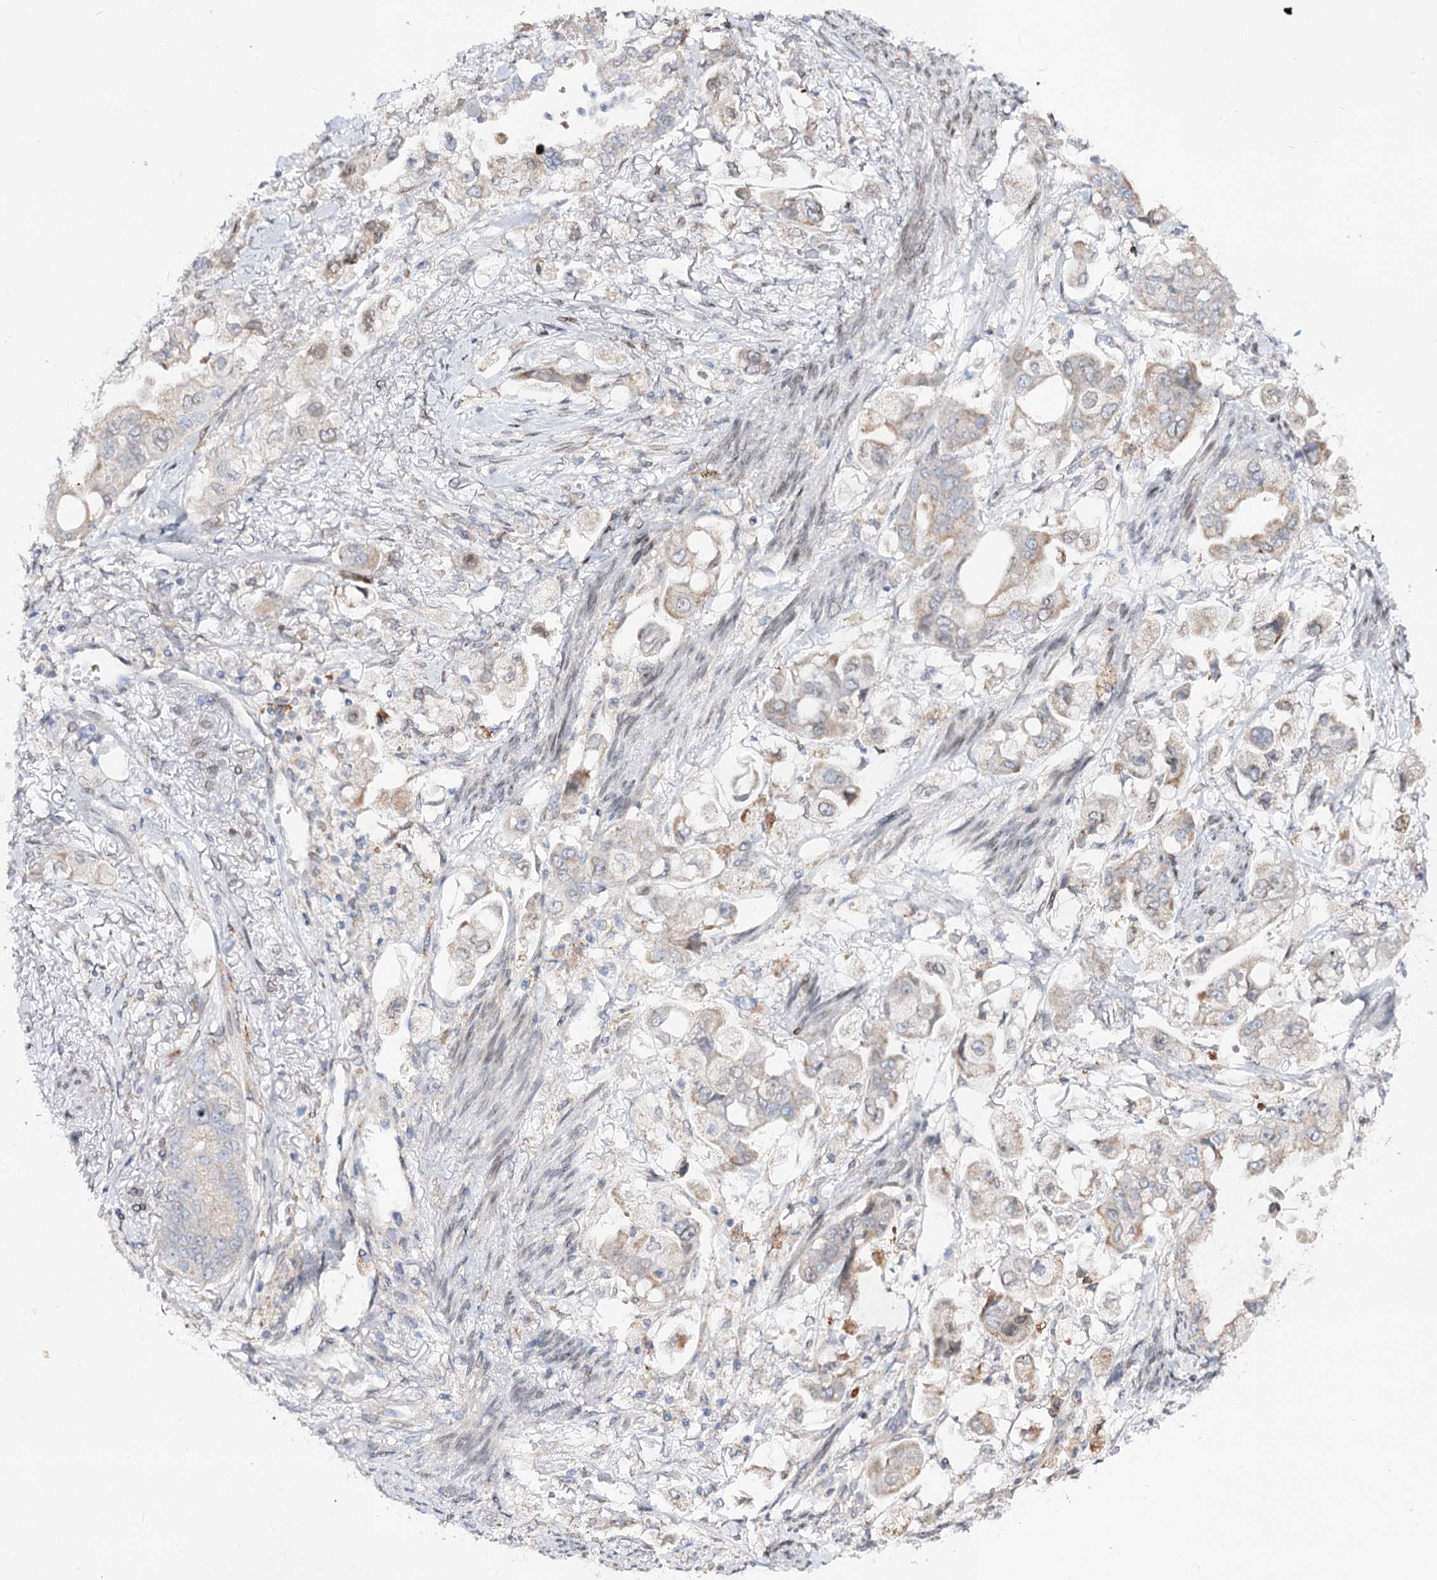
{"staining": {"intensity": "weak", "quantity": "<25%", "location": "cytoplasmic/membranous"}, "tissue": "stomach cancer", "cell_type": "Tumor cells", "image_type": "cancer", "snomed": [{"axis": "morphology", "description": "Adenocarcinoma, NOS"}, {"axis": "topography", "description": "Stomach"}], "caption": "A micrograph of human stomach cancer (adenocarcinoma) is negative for staining in tumor cells. Brightfield microscopy of immunohistochemistry stained with DAB (3,3'-diaminobenzidine) (brown) and hematoxylin (blue), captured at high magnification.", "gene": "C11orf80", "patient": {"sex": "male", "age": 62}}